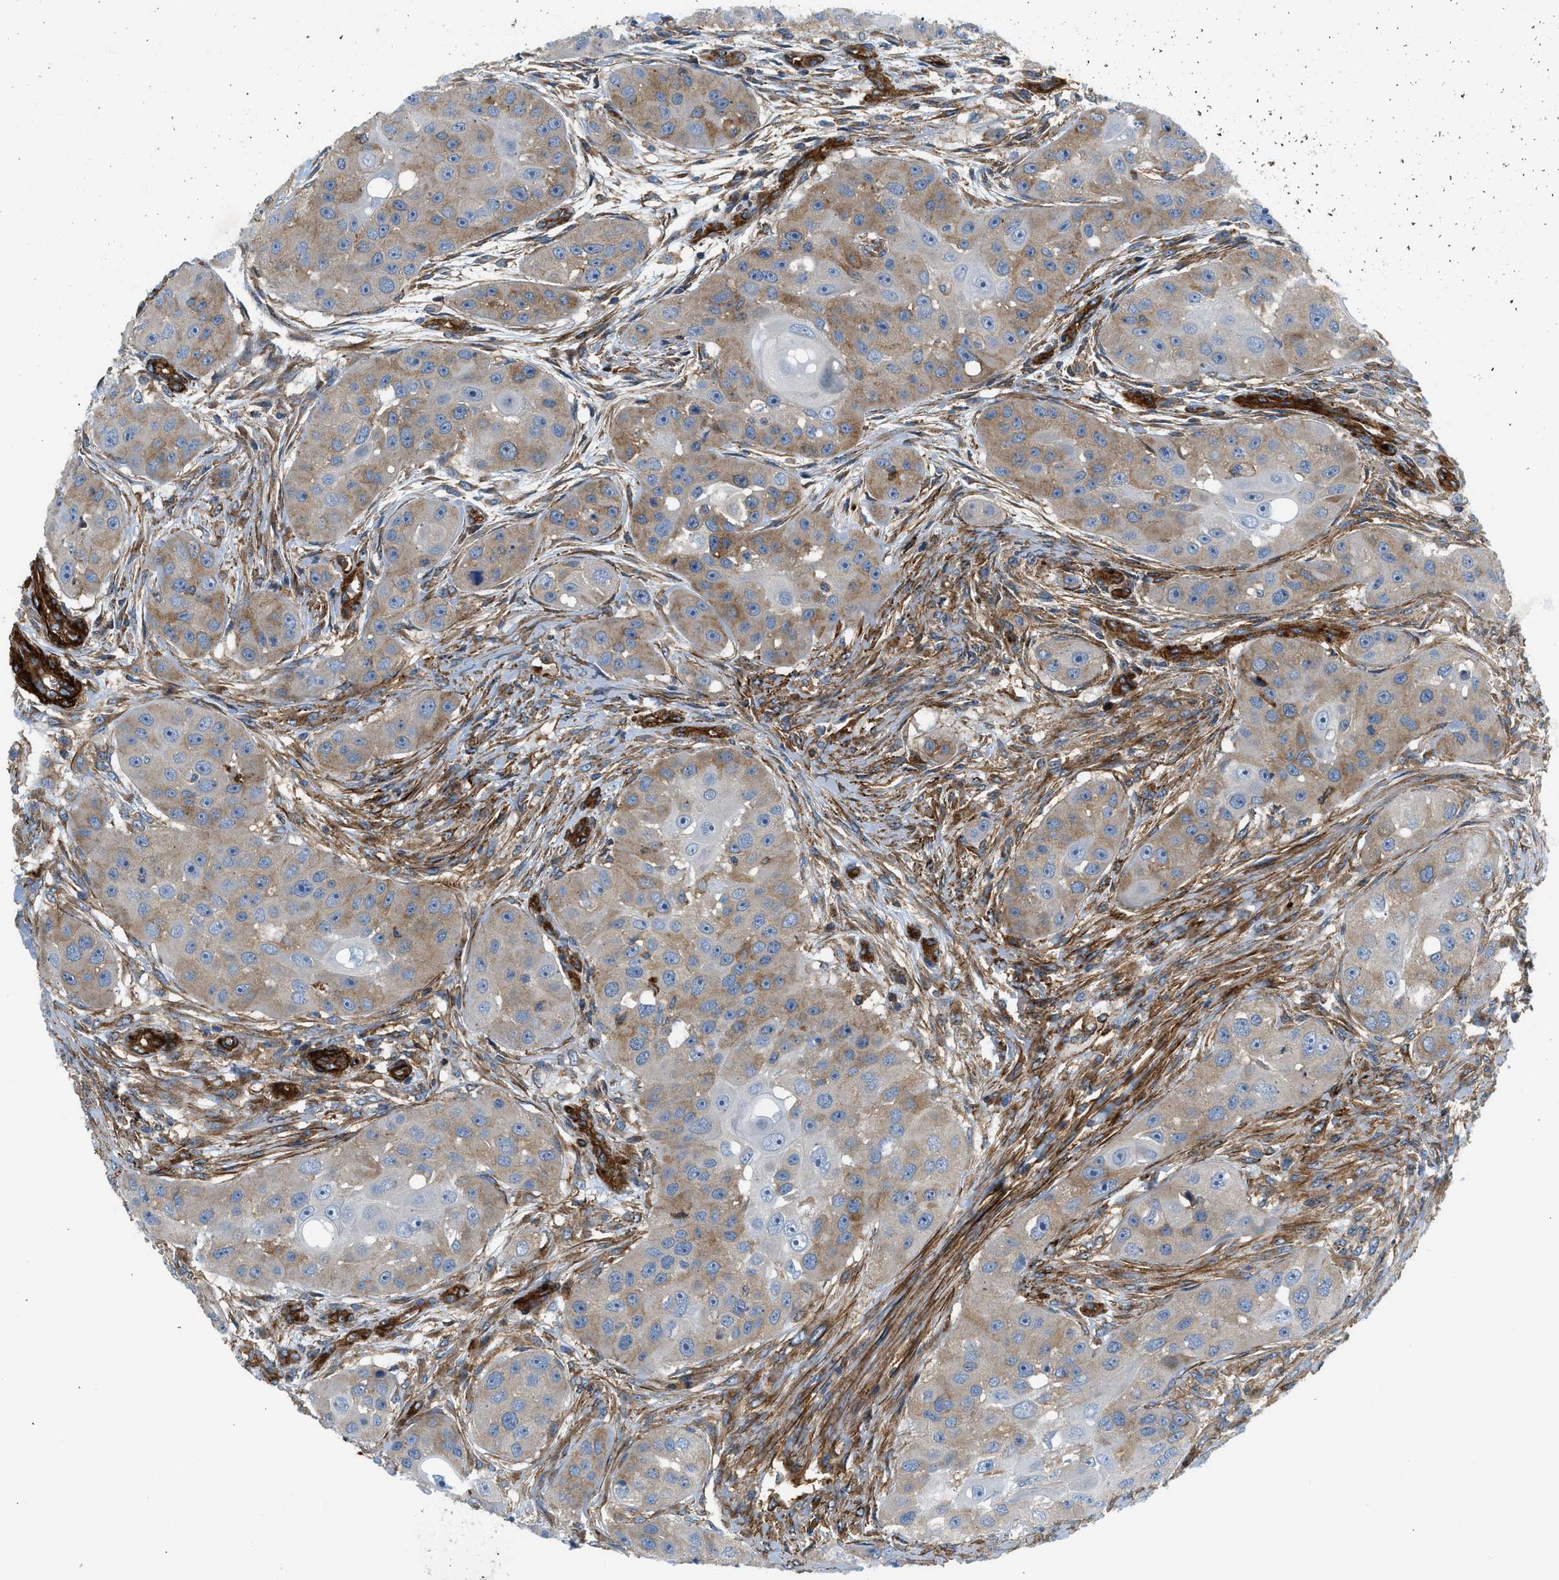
{"staining": {"intensity": "moderate", "quantity": "25%-75%", "location": "cytoplasmic/membranous"}, "tissue": "head and neck cancer", "cell_type": "Tumor cells", "image_type": "cancer", "snomed": [{"axis": "morphology", "description": "Normal tissue, NOS"}, {"axis": "morphology", "description": "Squamous cell carcinoma, NOS"}, {"axis": "topography", "description": "Skeletal muscle"}, {"axis": "topography", "description": "Head-Neck"}], "caption": "A brown stain highlights moderate cytoplasmic/membranous positivity of a protein in human head and neck cancer (squamous cell carcinoma) tumor cells.", "gene": "HIP1", "patient": {"sex": "male", "age": 51}}